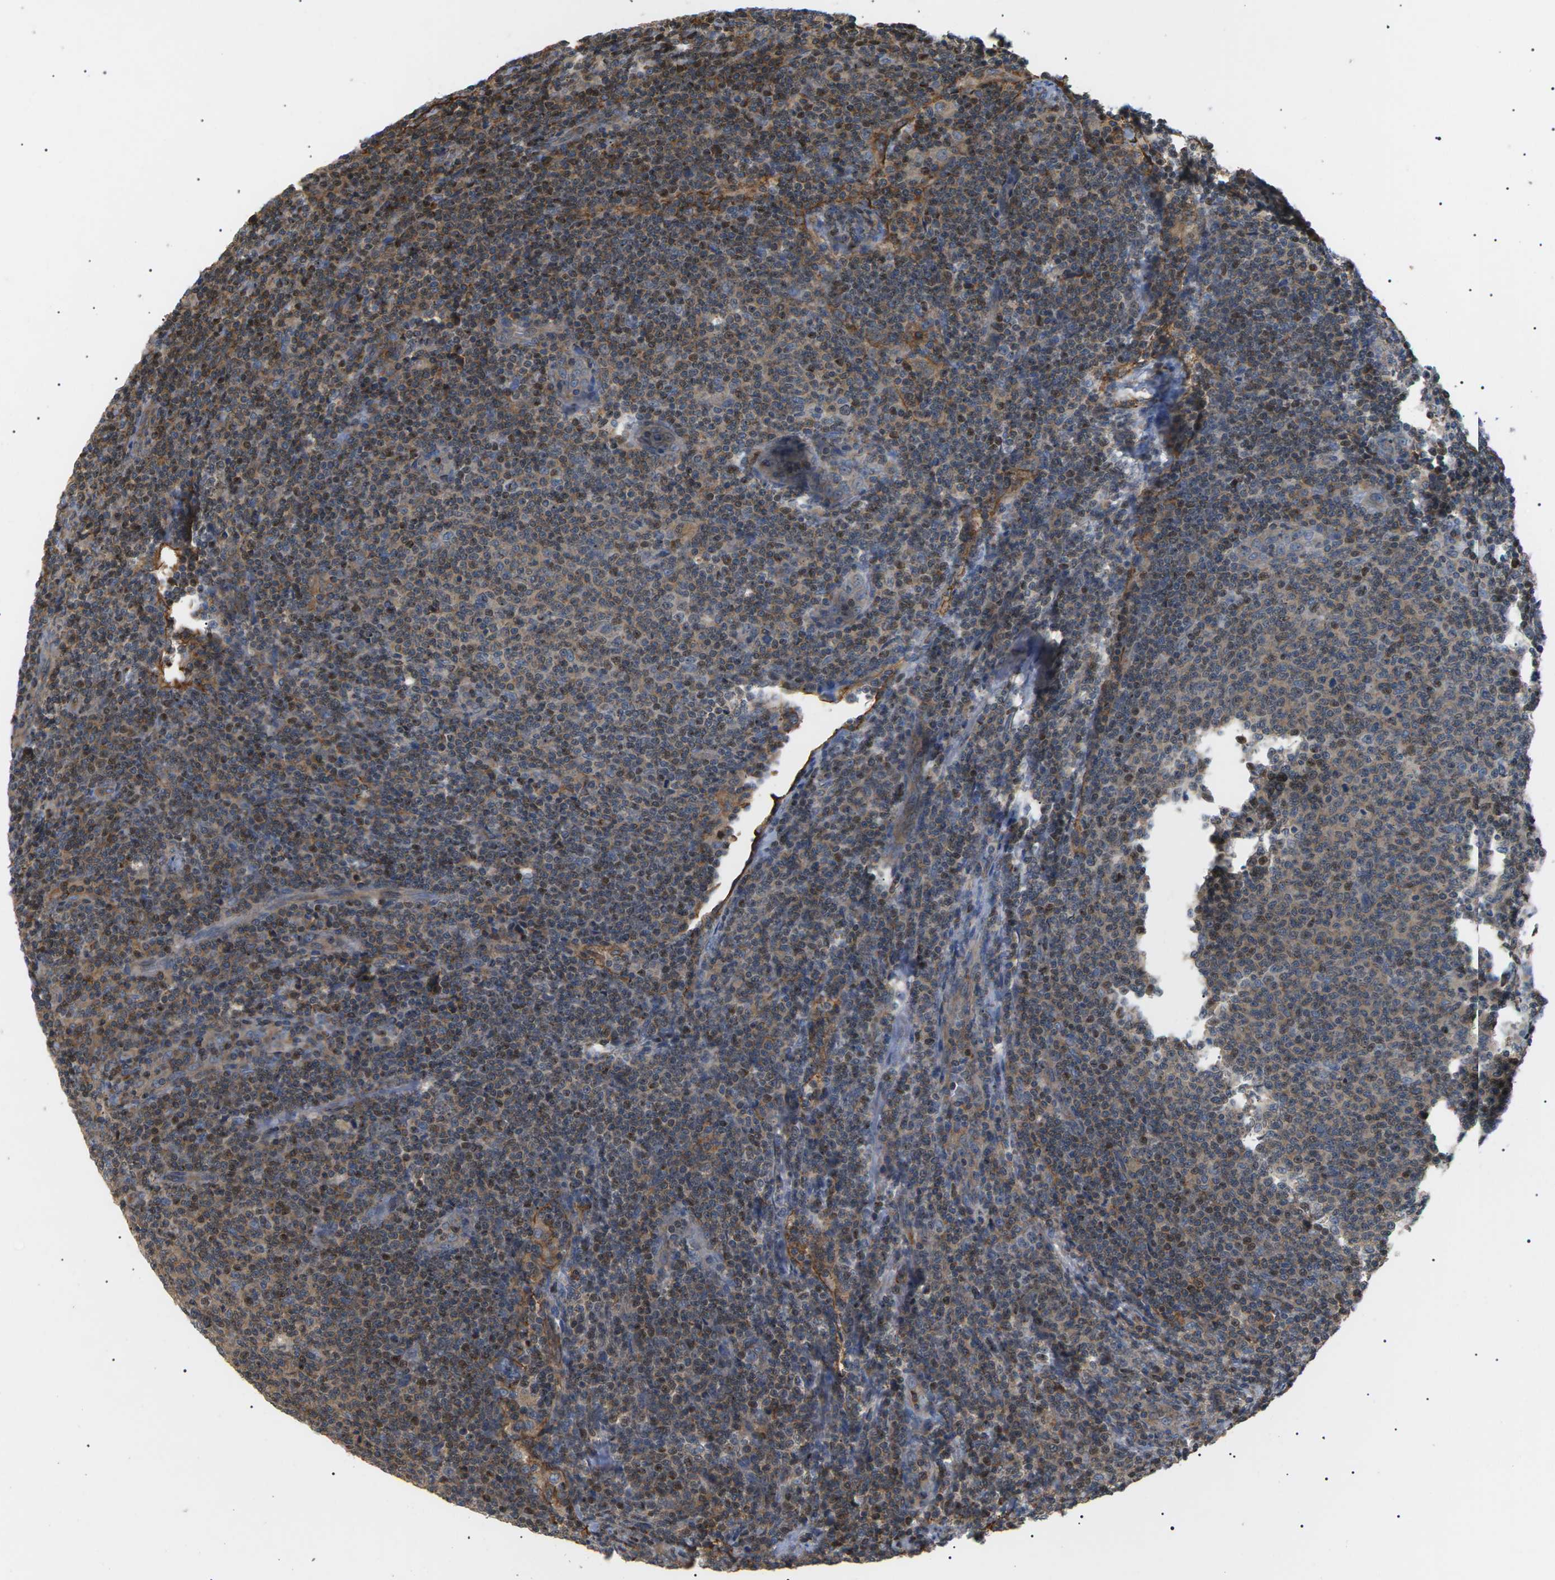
{"staining": {"intensity": "moderate", "quantity": "<25%", "location": "cytoplasmic/membranous,nuclear"}, "tissue": "lymphoma", "cell_type": "Tumor cells", "image_type": "cancer", "snomed": [{"axis": "morphology", "description": "Malignant lymphoma, non-Hodgkin's type, Low grade"}, {"axis": "topography", "description": "Lymph node"}], "caption": "The immunohistochemical stain shows moderate cytoplasmic/membranous and nuclear expression in tumor cells of lymphoma tissue.", "gene": "TMTC4", "patient": {"sex": "male", "age": 66}}